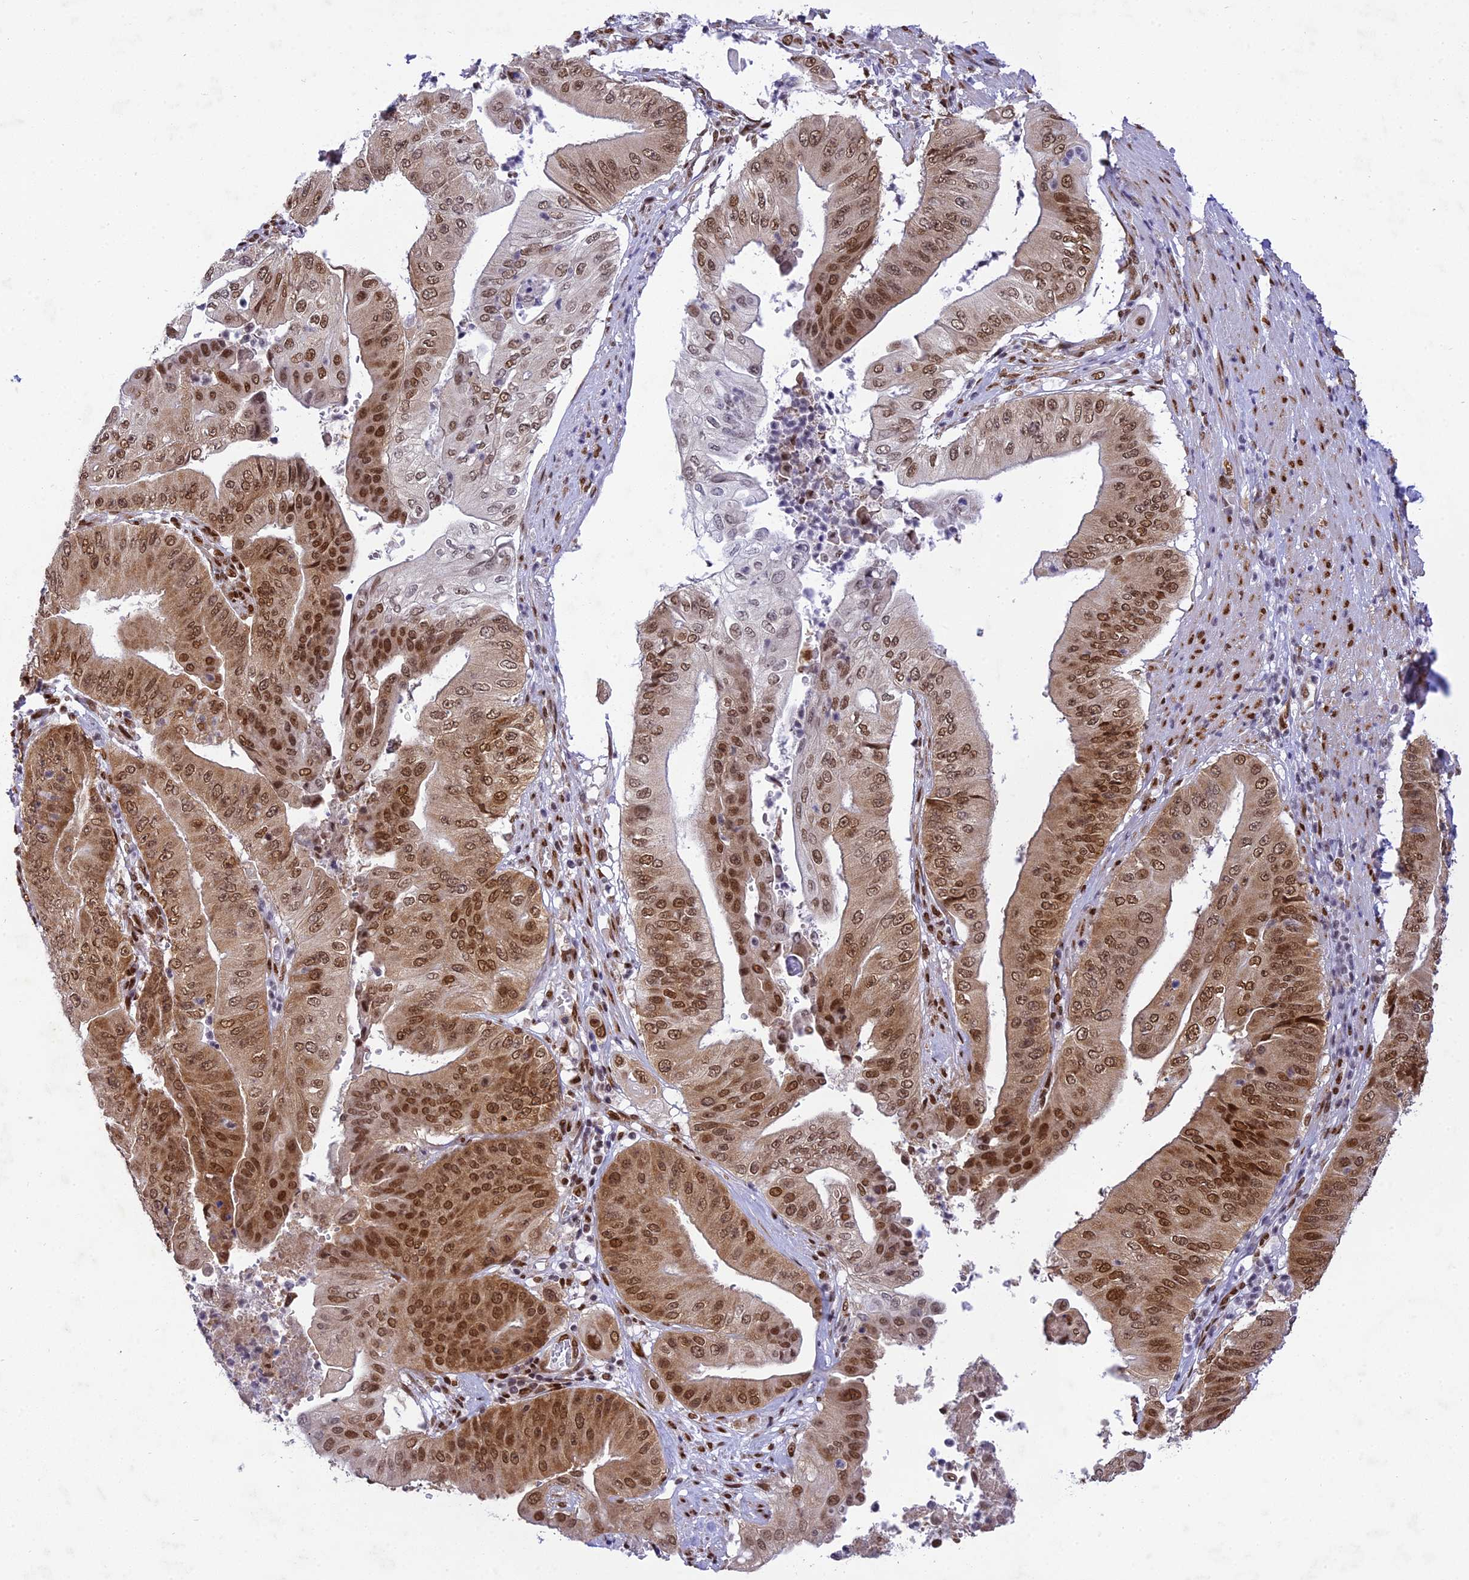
{"staining": {"intensity": "strong", "quantity": ">75%", "location": "nuclear"}, "tissue": "pancreatic cancer", "cell_type": "Tumor cells", "image_type": "cancer", "snomed": [{"axis": "morphology", "description": "Adenocarcinoma, NOS"}, {"axis": "topography", "description": "Pancreas"}], "caption": "Protein positivity by immunohistochemistry displays strong nuclear positivity in approximately >75% of tumor cells in pancreatic cancer (adenocarcinoma).", "gene": "DDX1", "patient": {"sex": "female", "age": 77}}